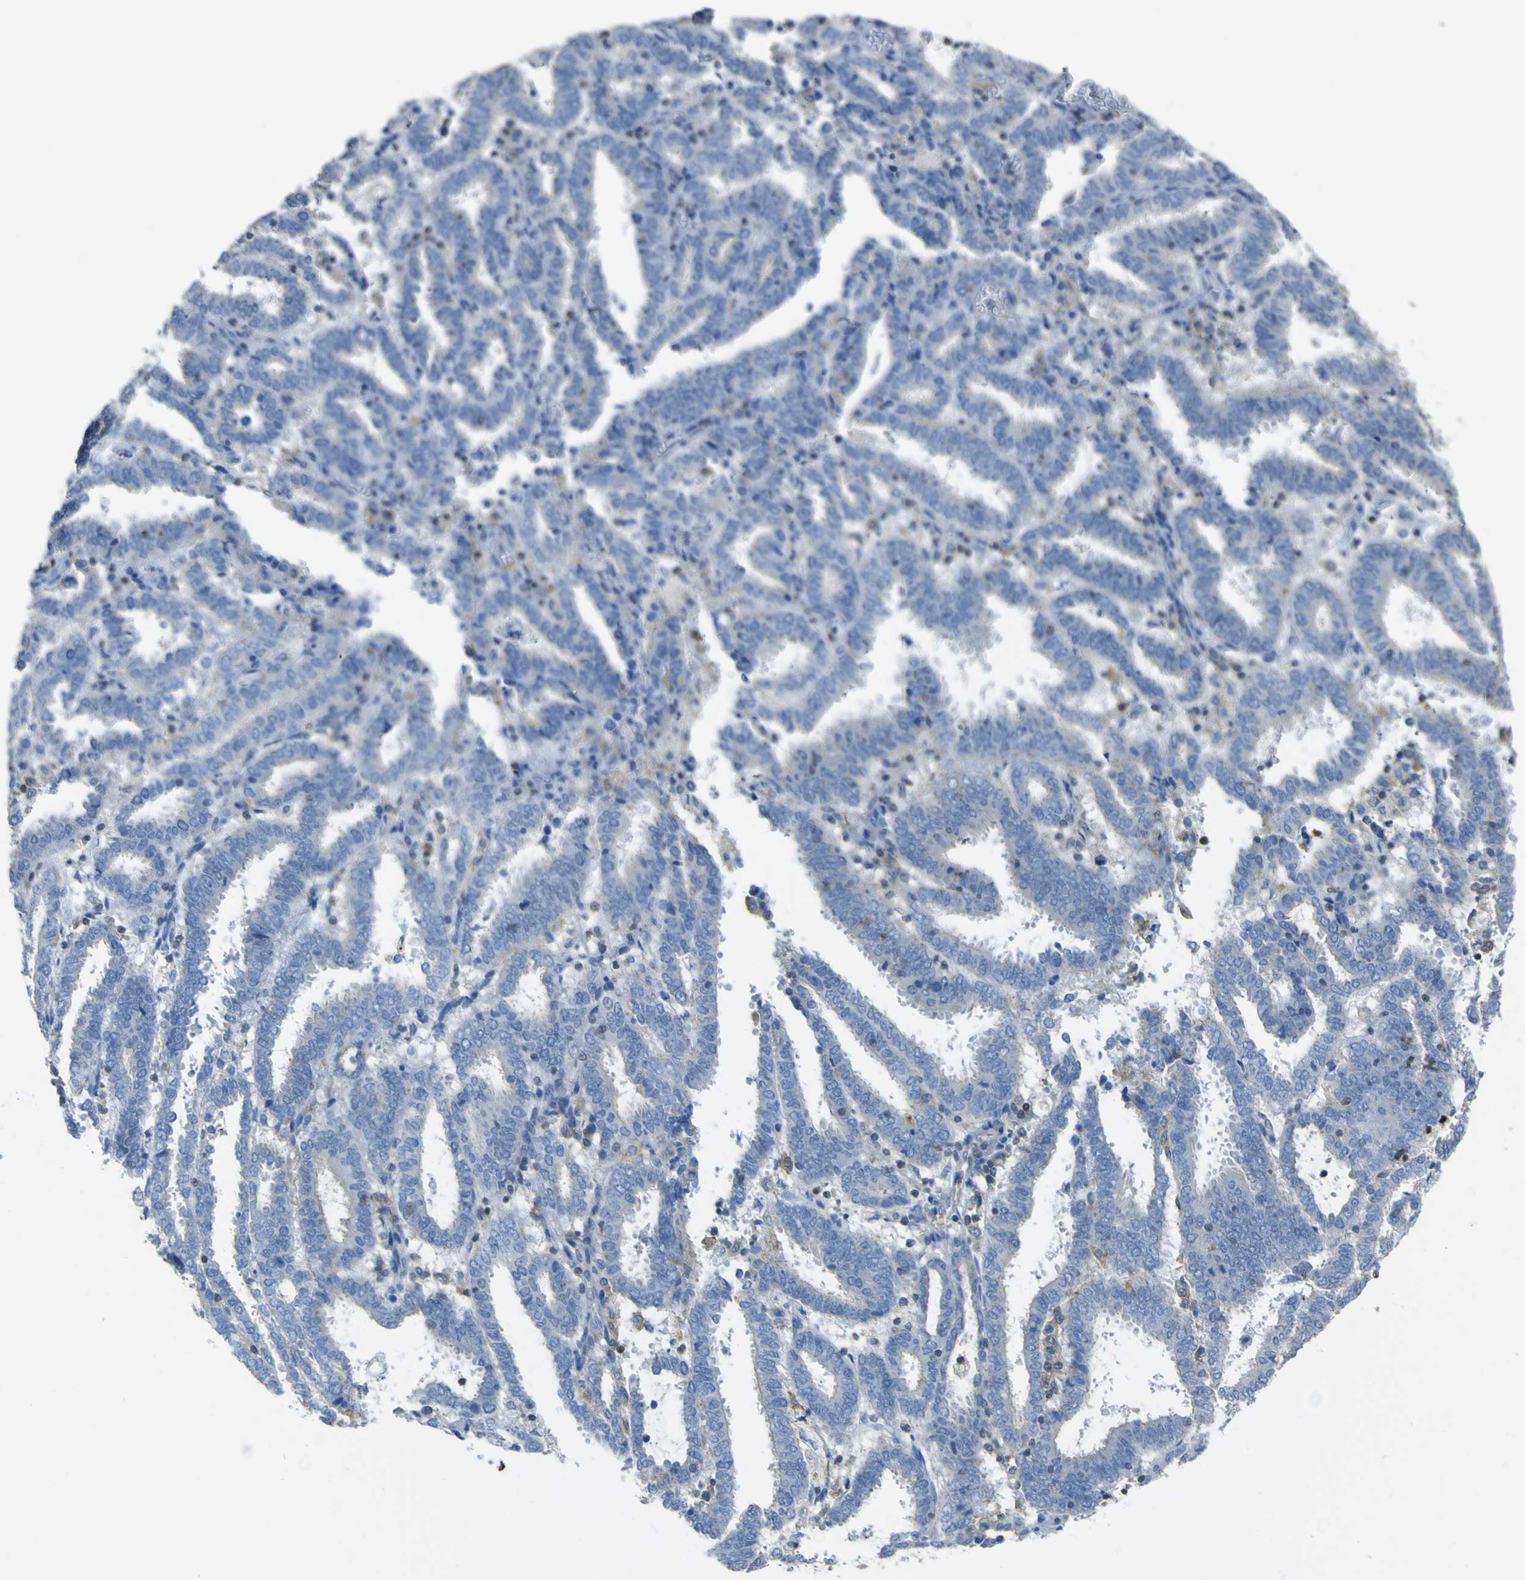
{"staining": {"intensity": "negative", "quantity": "none", "location": "none"}, "tissue": "endometrial cancer", "cell_type": "Tumor cells", "image_type": "cancer", "snomed": [{"axis": "morphology", "description": "Adenocarcinoma, NOS"}, {"axis": "topography", "description": "Uterus"}], "caption": "A micrograph of human endometrial adenocarcinoma is negative for staining in tumor cells. (DAB IHC visualized using brightfield microscopy, high magnification).", "gene": "OGN", "patient": {"sex": "female", "age": 83}}